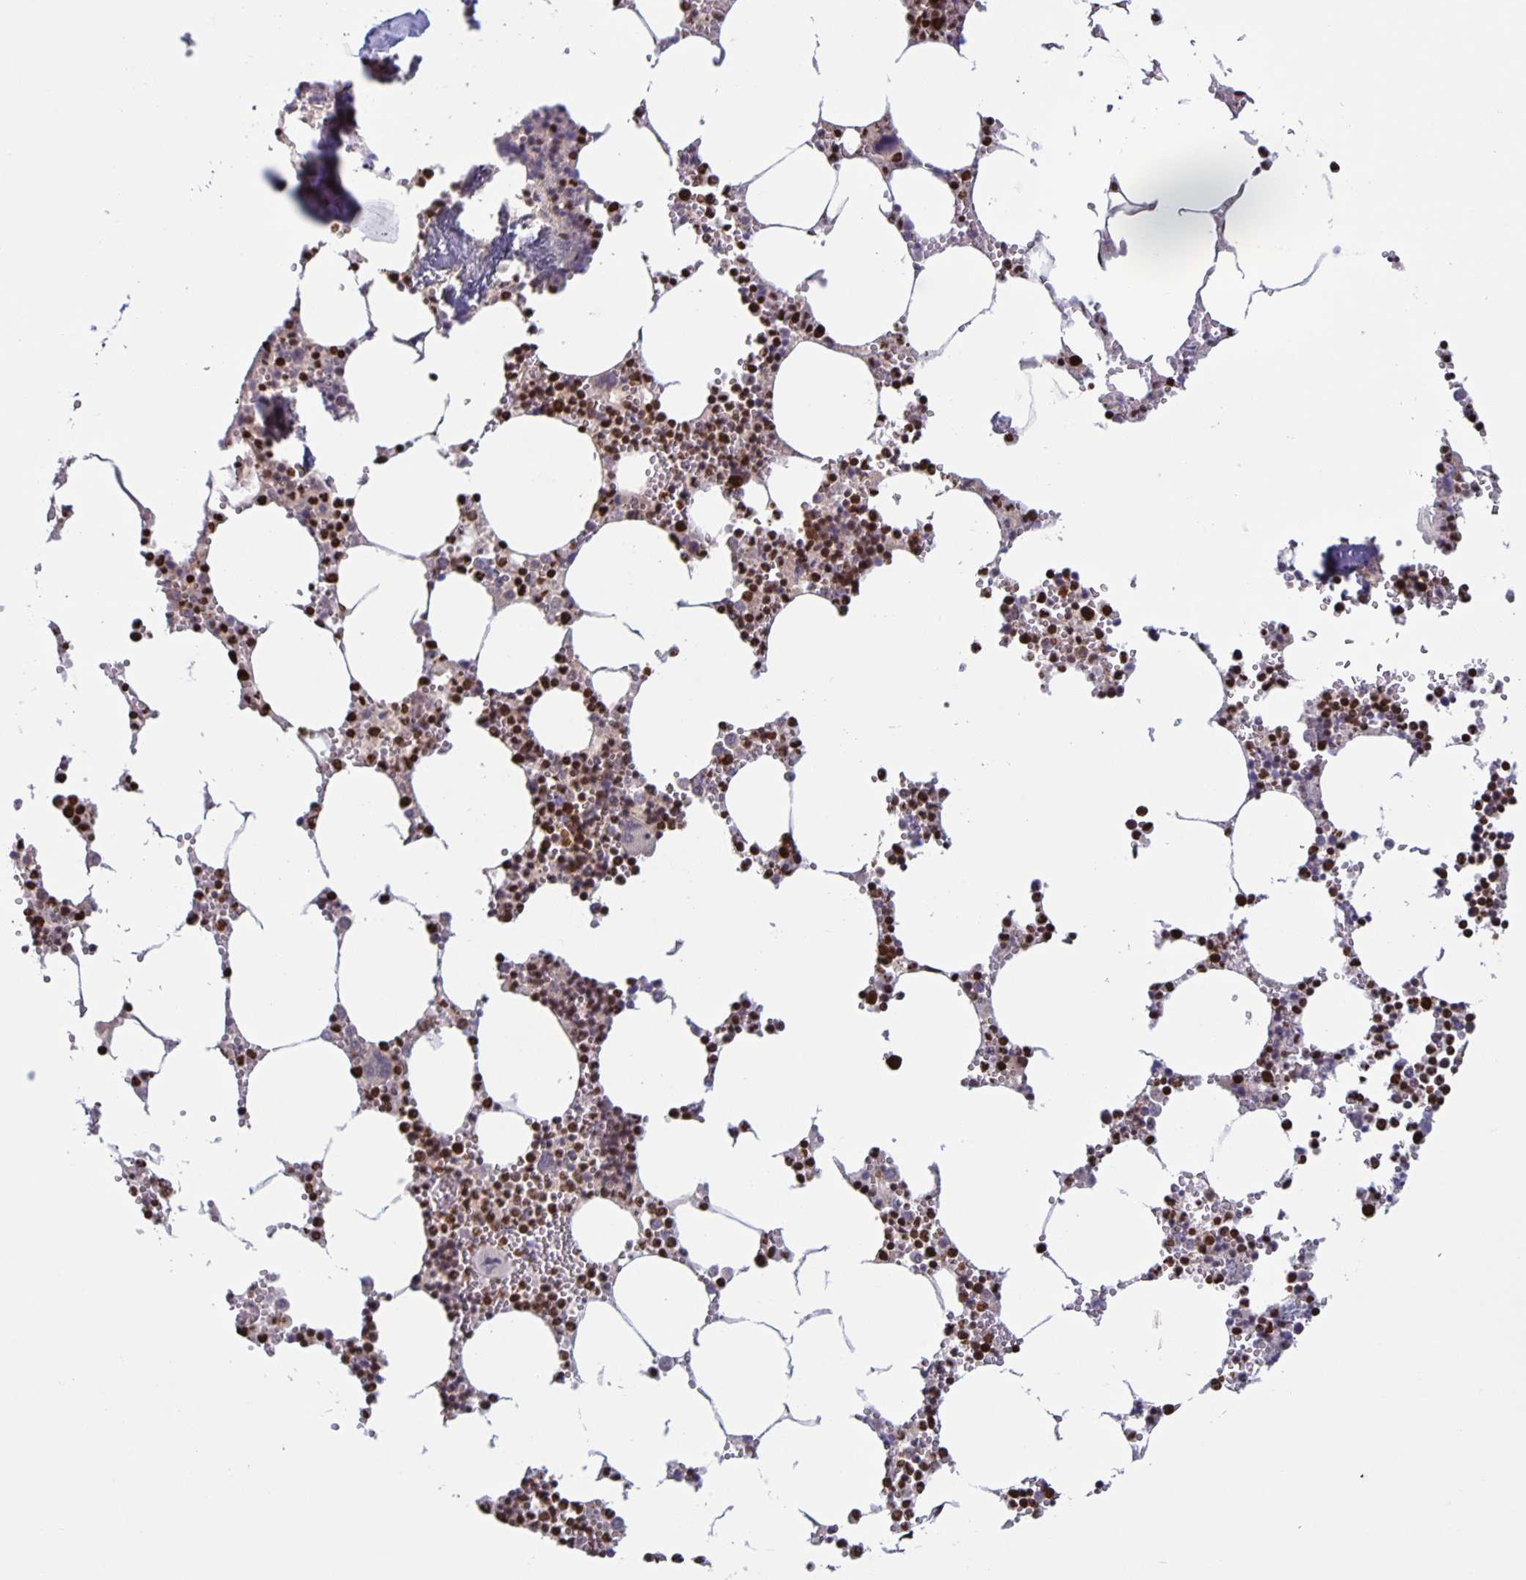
{"staining": {"intensity": "strong", "quantity": "25%-75%", "location": "nuclear"}, "tissue": "bone marrow", "cell_type": "Hematopoietic cells", "image_type": "normal", "snomed": [{"axis": "morphology", "description": "Normal tissue, NOS"}, {"axis": "topography", "description": "Bone marrow"}], "caption": "This photomicrograph reveals immunohistochemistry staining of normal bone marrow, with high strong nuclear positivity in approximately 25%-75% of hematopoietic cells.", "gene": "DUT", "patient": {"sex": "male", "age": 54}}